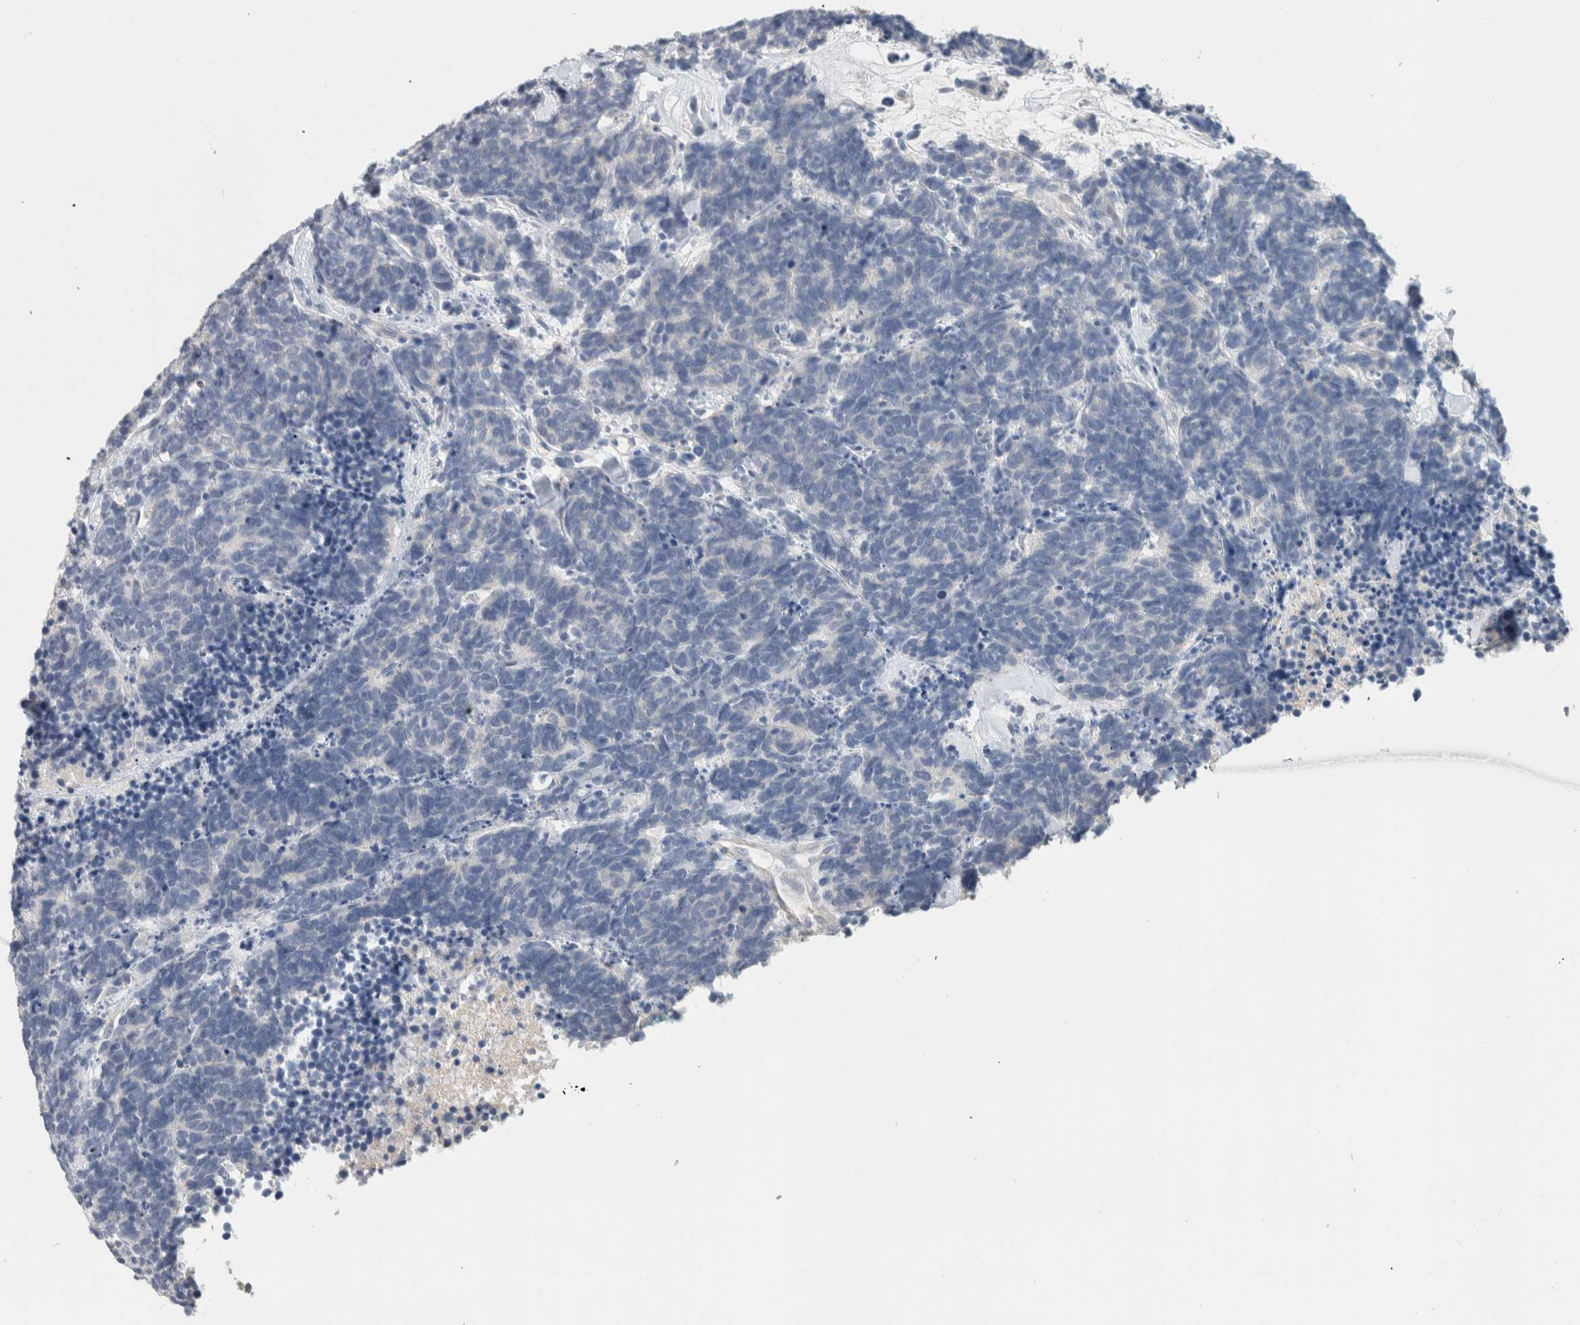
{"staining": {"intensity": "negative", "quantity": "none", "location": "none"}, "tissue": "carcinoid", "cell_type": "Tumor cells", "image_type": "cancer", "snomed": [{"axis": "morphology", "description": "Carcinoma, NOS"}, {"axis": "morphology", "description": "Carcinoid, malignant, NOS"}, {"axis": "topography", "description": "Urinary bladder"}], "caption": "Photomicrograph shows no protein positivity in tumor cells of carcinoid (malignant) tissue. (DAB immunohistochemistry (IHC), high magnification).", "gene": "SCGB1A1", "patient": {"sex": "male", "age": 57}}